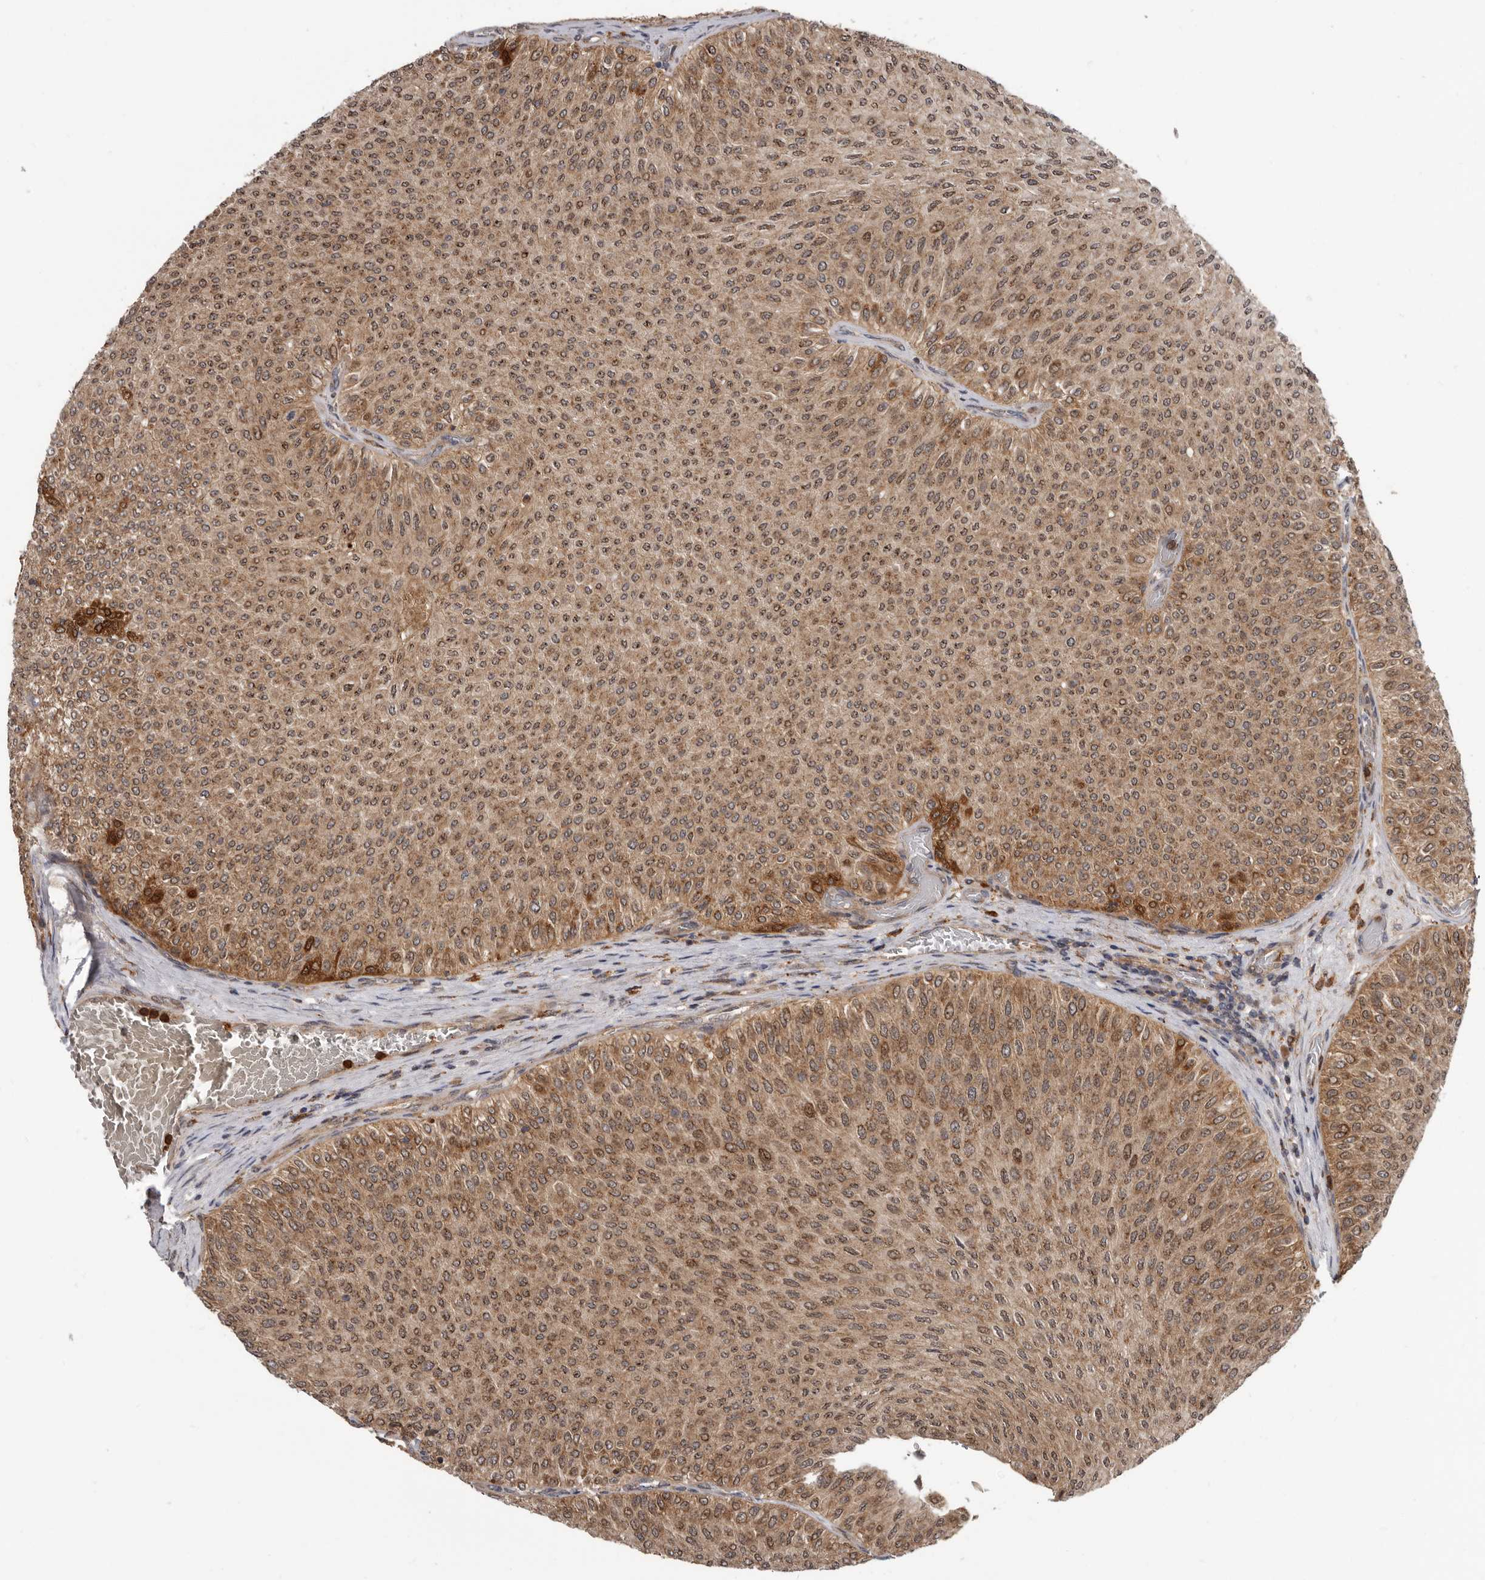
{"staining": {"intensity": "moderate", "quantity": ">75%", "location": "cytoplasmic/membranous,nuclear"}, "tissue": "urothelial cancer", "cell_type": "Tumor cells", "image_type": "cancer", "snomed": [{"axis": "morphology", "description": "Urothelial carcinoma, Low grade"}, {"axis": "topography", "description": "Urinary bladder"}], "caption": "Moderate cytoplasmic/membranous and nuclear positivity is appreciated in about >75% of tumor cells in urothelial carcinoma (low-grade). (Stains: DAB in brown, nuclei in blue, Microscopy: brightfield microscopy at high magnification).", "gene": "FGFR4", "patient": {"sex": "male", "age": 78}}